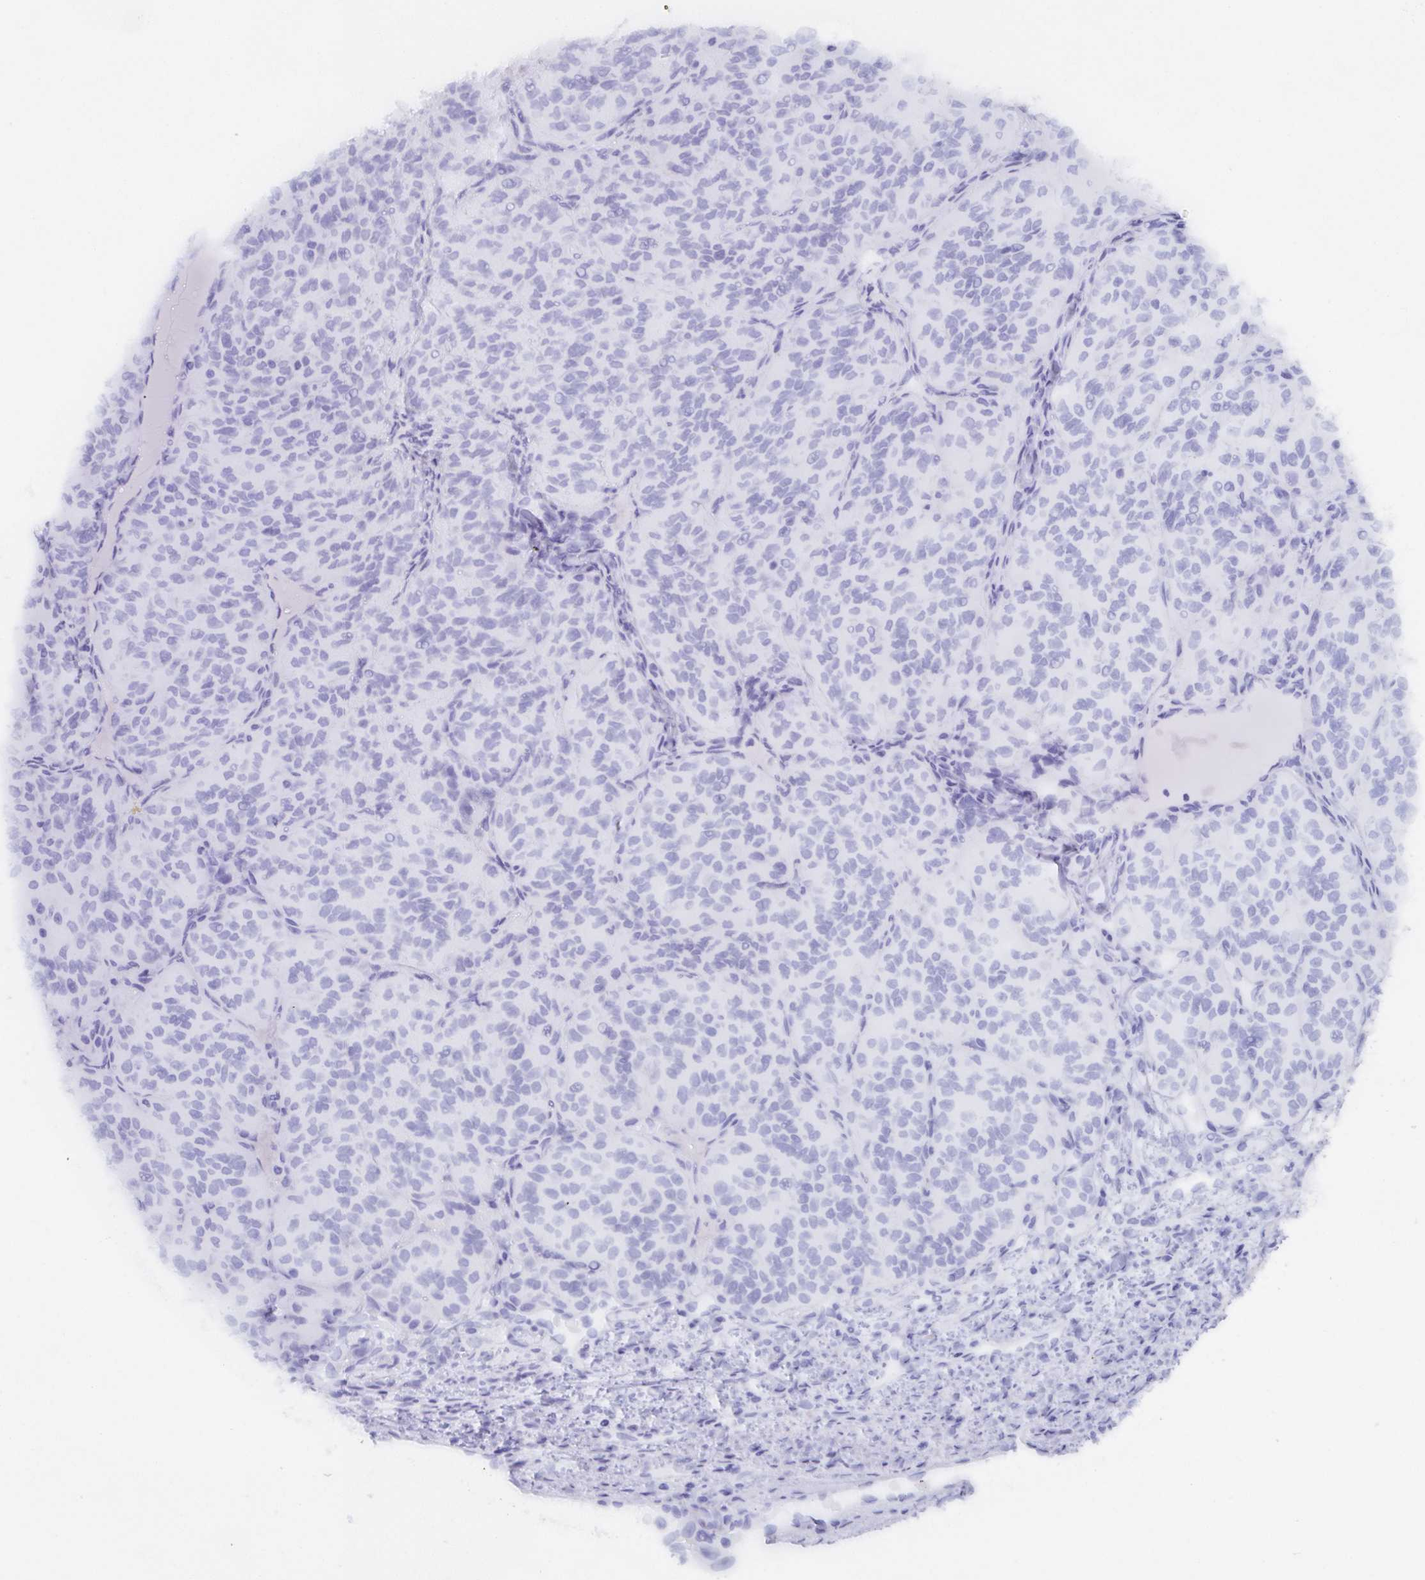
{"staining": {"intensity": "negative", "quantity": "none", "location": "none"}, "tissue": "renal cancer", "cell_type": "Tumor cells", "image_type": "cancer", "snomed": [{"axis": "morphology", "description": "Adenocarcinoma, NOS"}, {"axis": "topography", "description": "Kidney"}], "caption": "A high-resolution micrograph shows immunohistochemistry (IHC) staining of renal cancer, which exhibits no significant staining in tumor cells.", "gene": "POU2F3", "patient": {"sex": "female", "age": 63}}